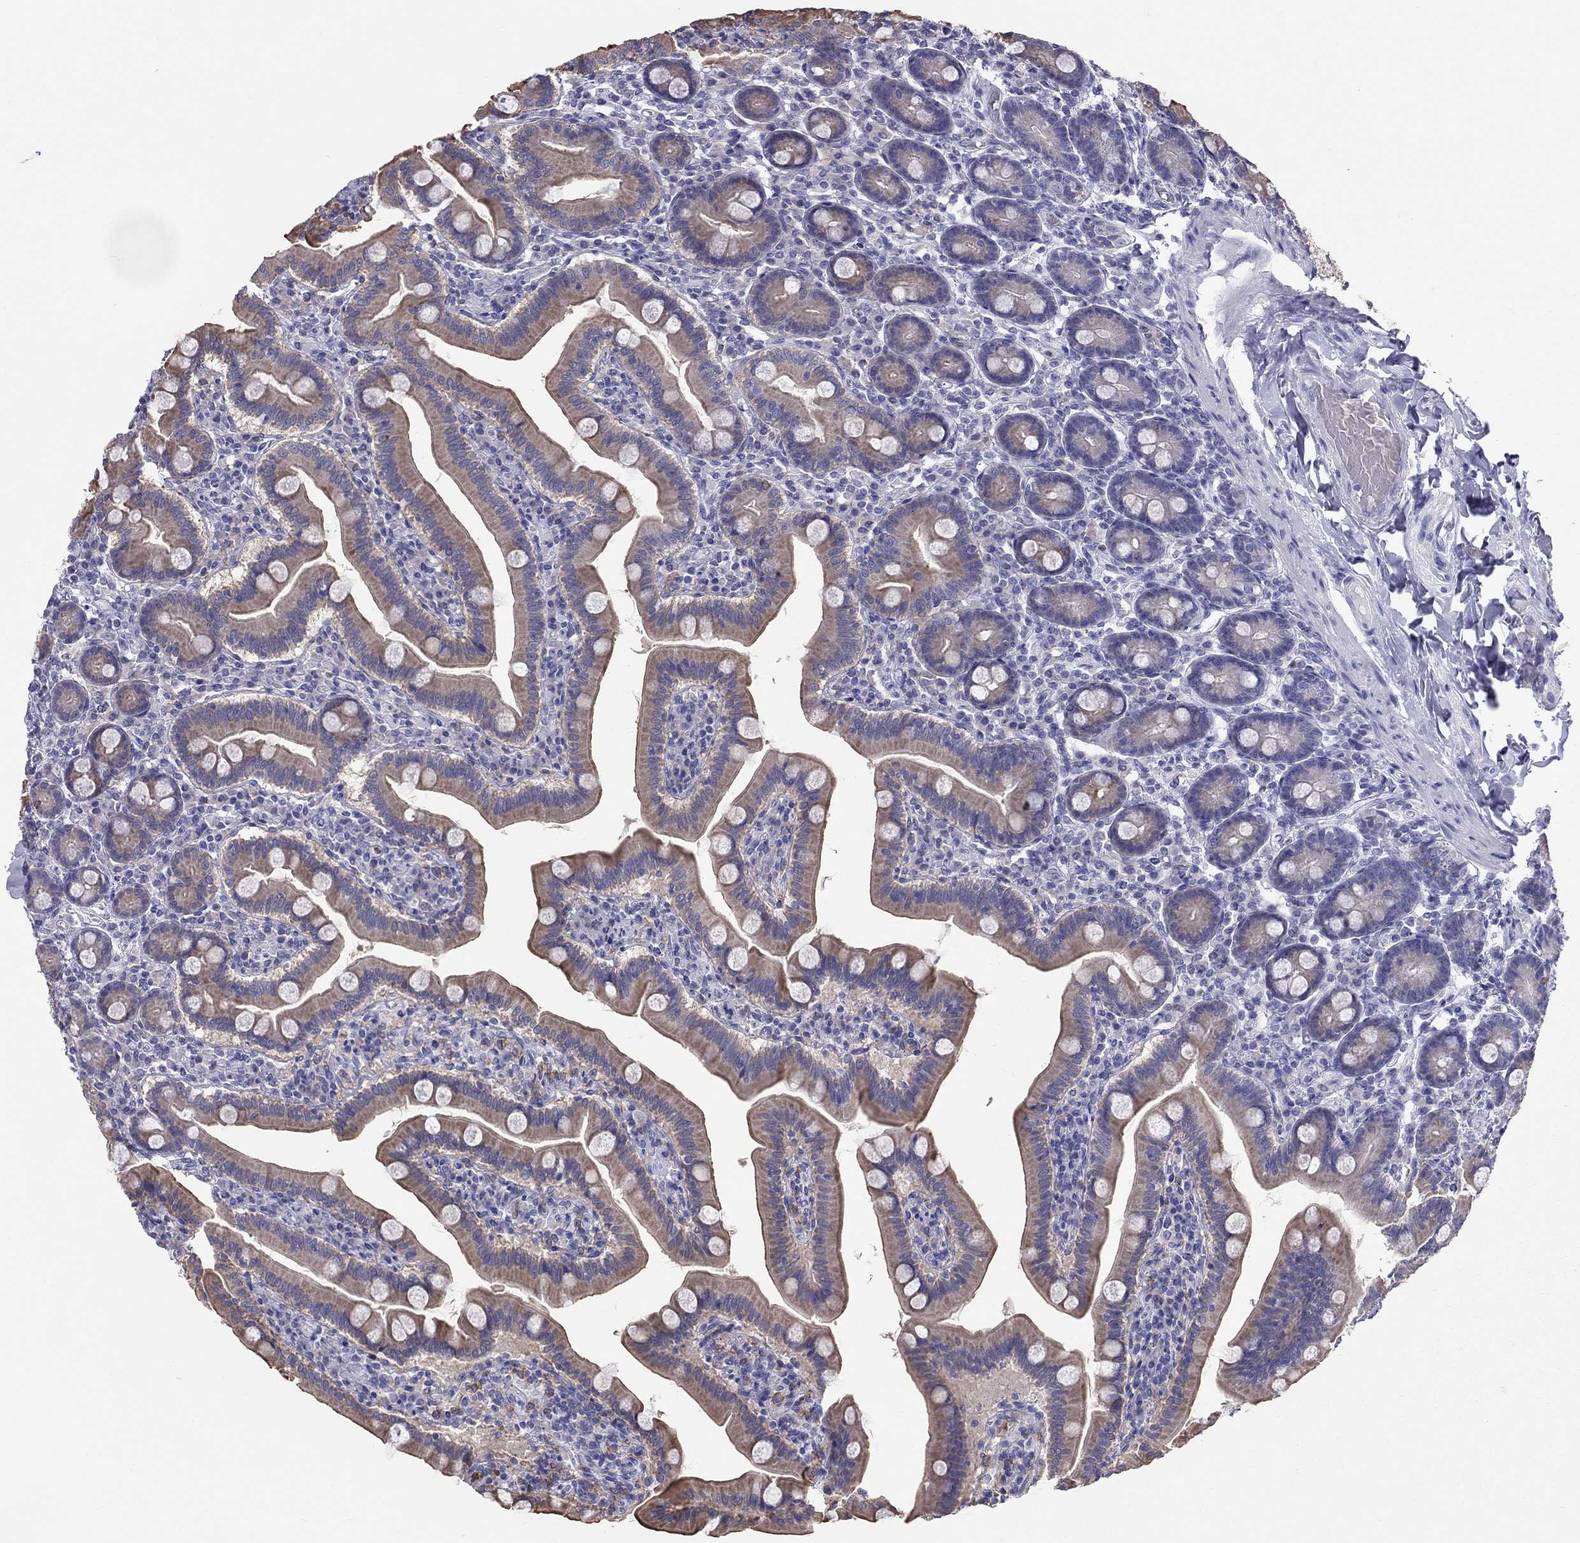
{"staining": {"intensity": "moderate", "quantity": ">75%", "location": "cytoplasmic/membranous"}, "tissue": "small intestine", "cell_type": "Glandular cells", "image_type": "normal", "snomed": [{"axis": "morphology", "description": "Normal tissue, NOS"}, {"axis": "topography", "description": "Small intestine"}], "caption": "Immunohistochemistry (IHC) micrograph of benign small intestine: human small intestine stained using immunohistochemistry (IHC) shows medium levels of moderate protein expression localized specifically in the cytoplasmic/membranous of glandular cells, appearing as a cytoplasmic/membranous brown color.", "gene": "SLC46A2", "patient": {"sex": "male", "age": 66}}